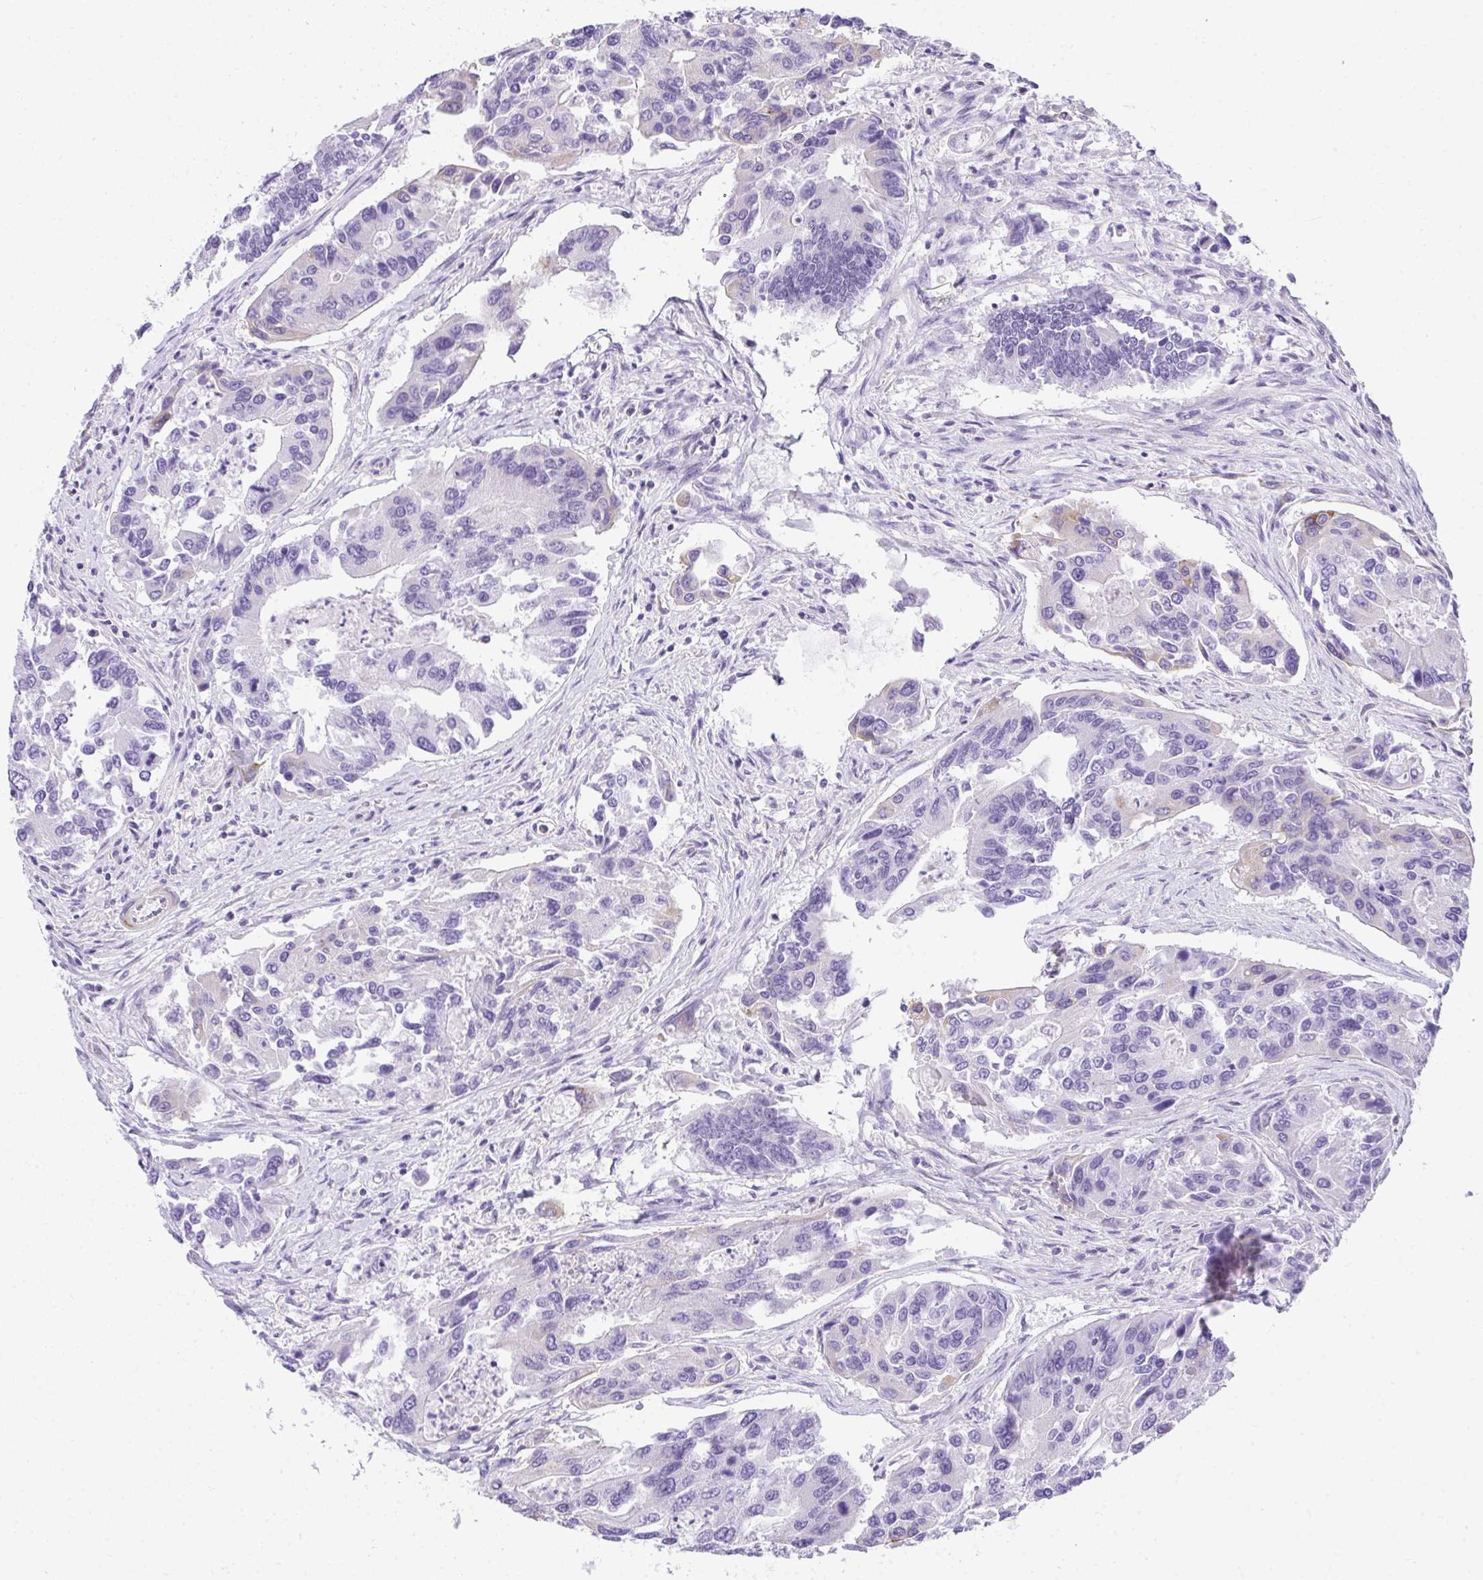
{"staining": {"intensity": "negative", "quantity": "none", "location": "none"}, "tissue": "colorectal cancer", "cell_type": "Tumor cells", "image_type": "cancer", "snomed": [{"axis": "morphology", "description": "Adenocarcinoma, NOS"}, {"axis": "topography", "description": "Colon"}], "caption": "Immunohistochemical staining of human colorectal cancer demonstrates no significant positivity in tumor cells.", "gene": "PLPPR3", "patient": {"sex": "female", "age": 67}}